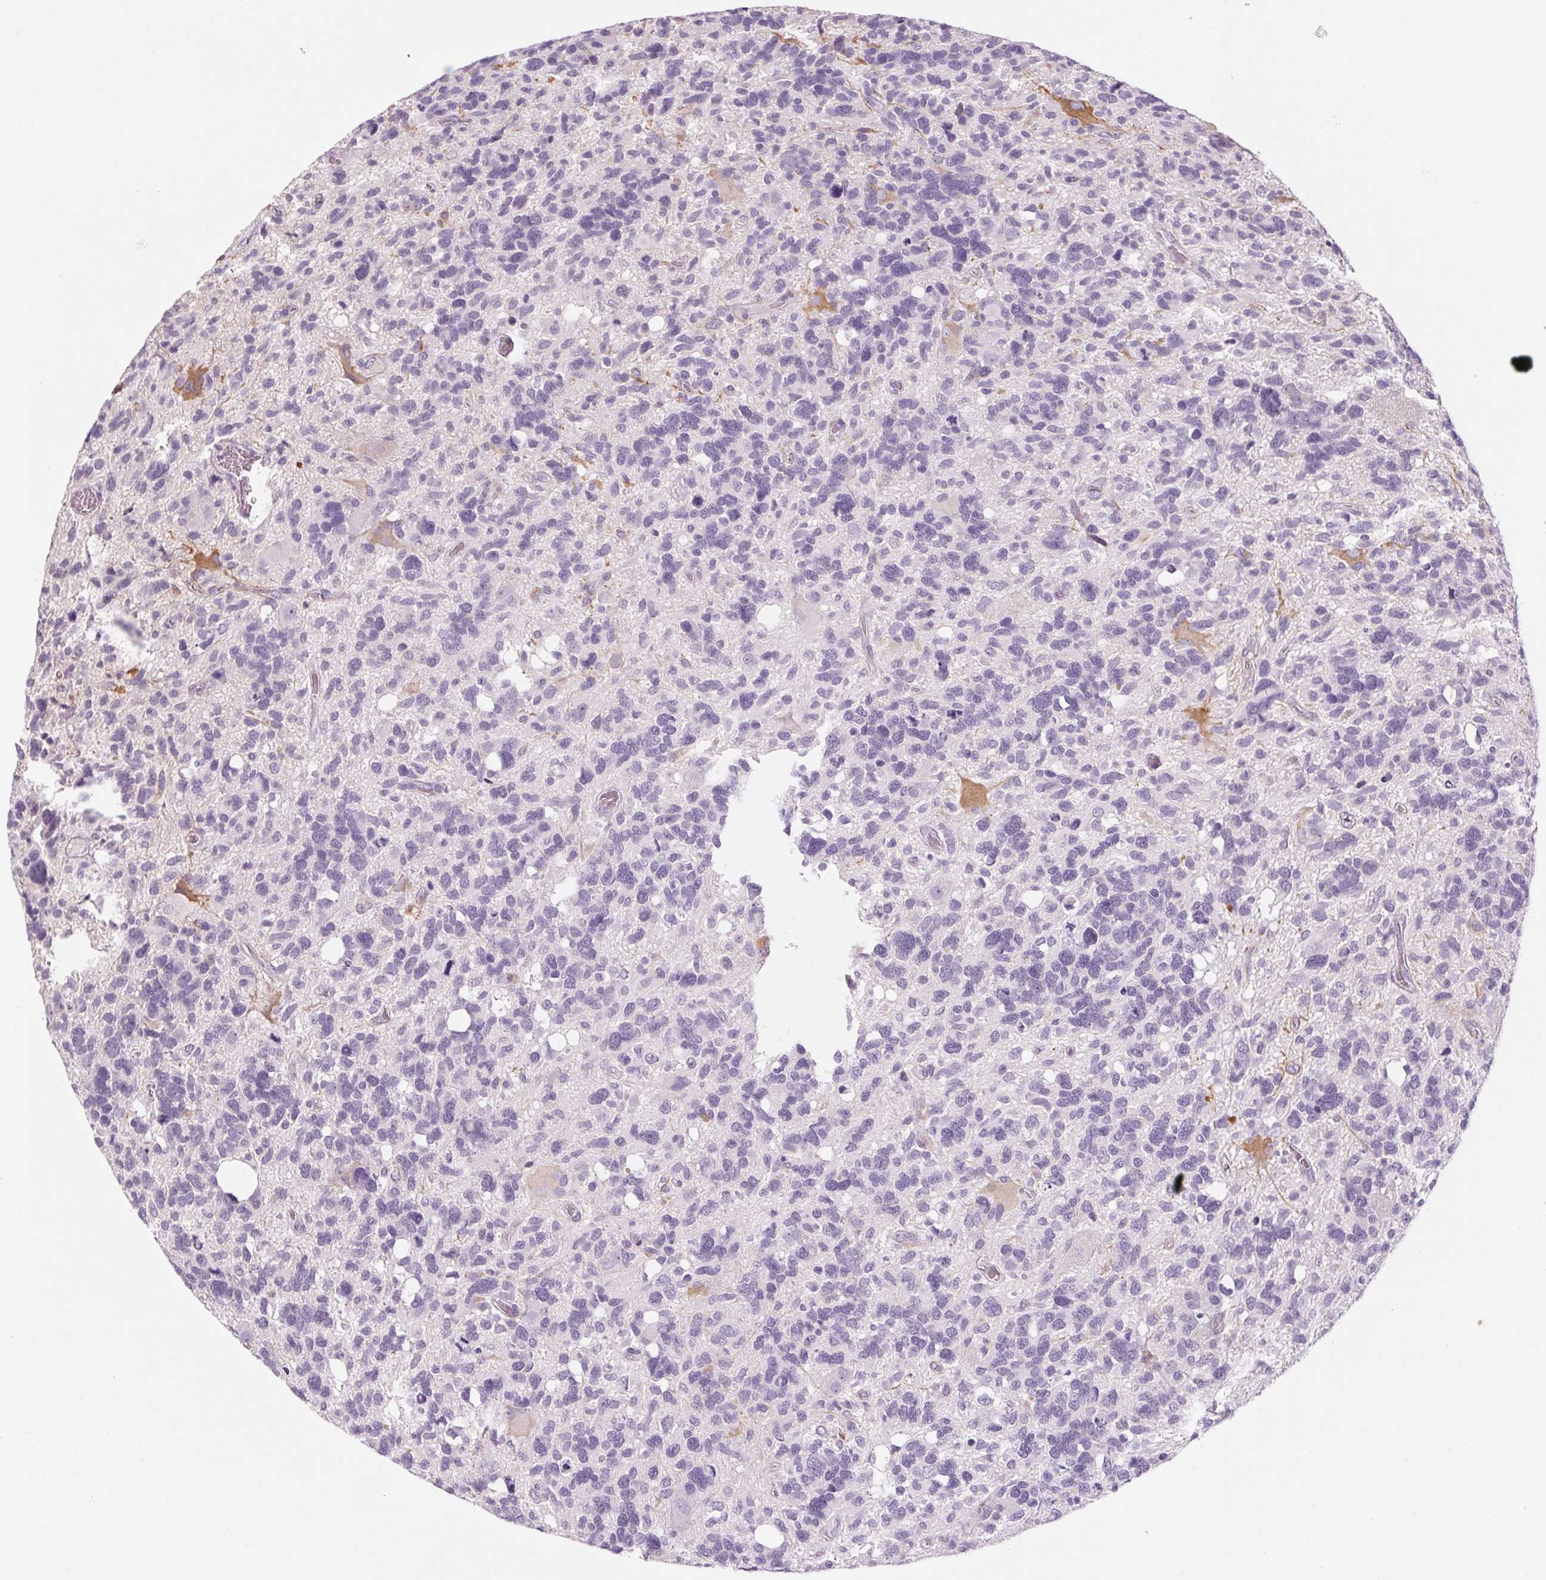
{"staining": {"intensity": "negative", "quantity": "none", "location": "none"}, "tissue": "glioma", "cell_type": "Tumor cells", "image_type": "cancer", "snomed": [{"axis": "morphology", "description": "Glioma, malignant, High grade"}, {"axis": "topography", "description": "Brain"}], "caption": "Immunohistochemical staining of glioma displays no significant expression in tumor cells.", "gene": "RPTN", "patient": {"sex": "male", "age": 49}}